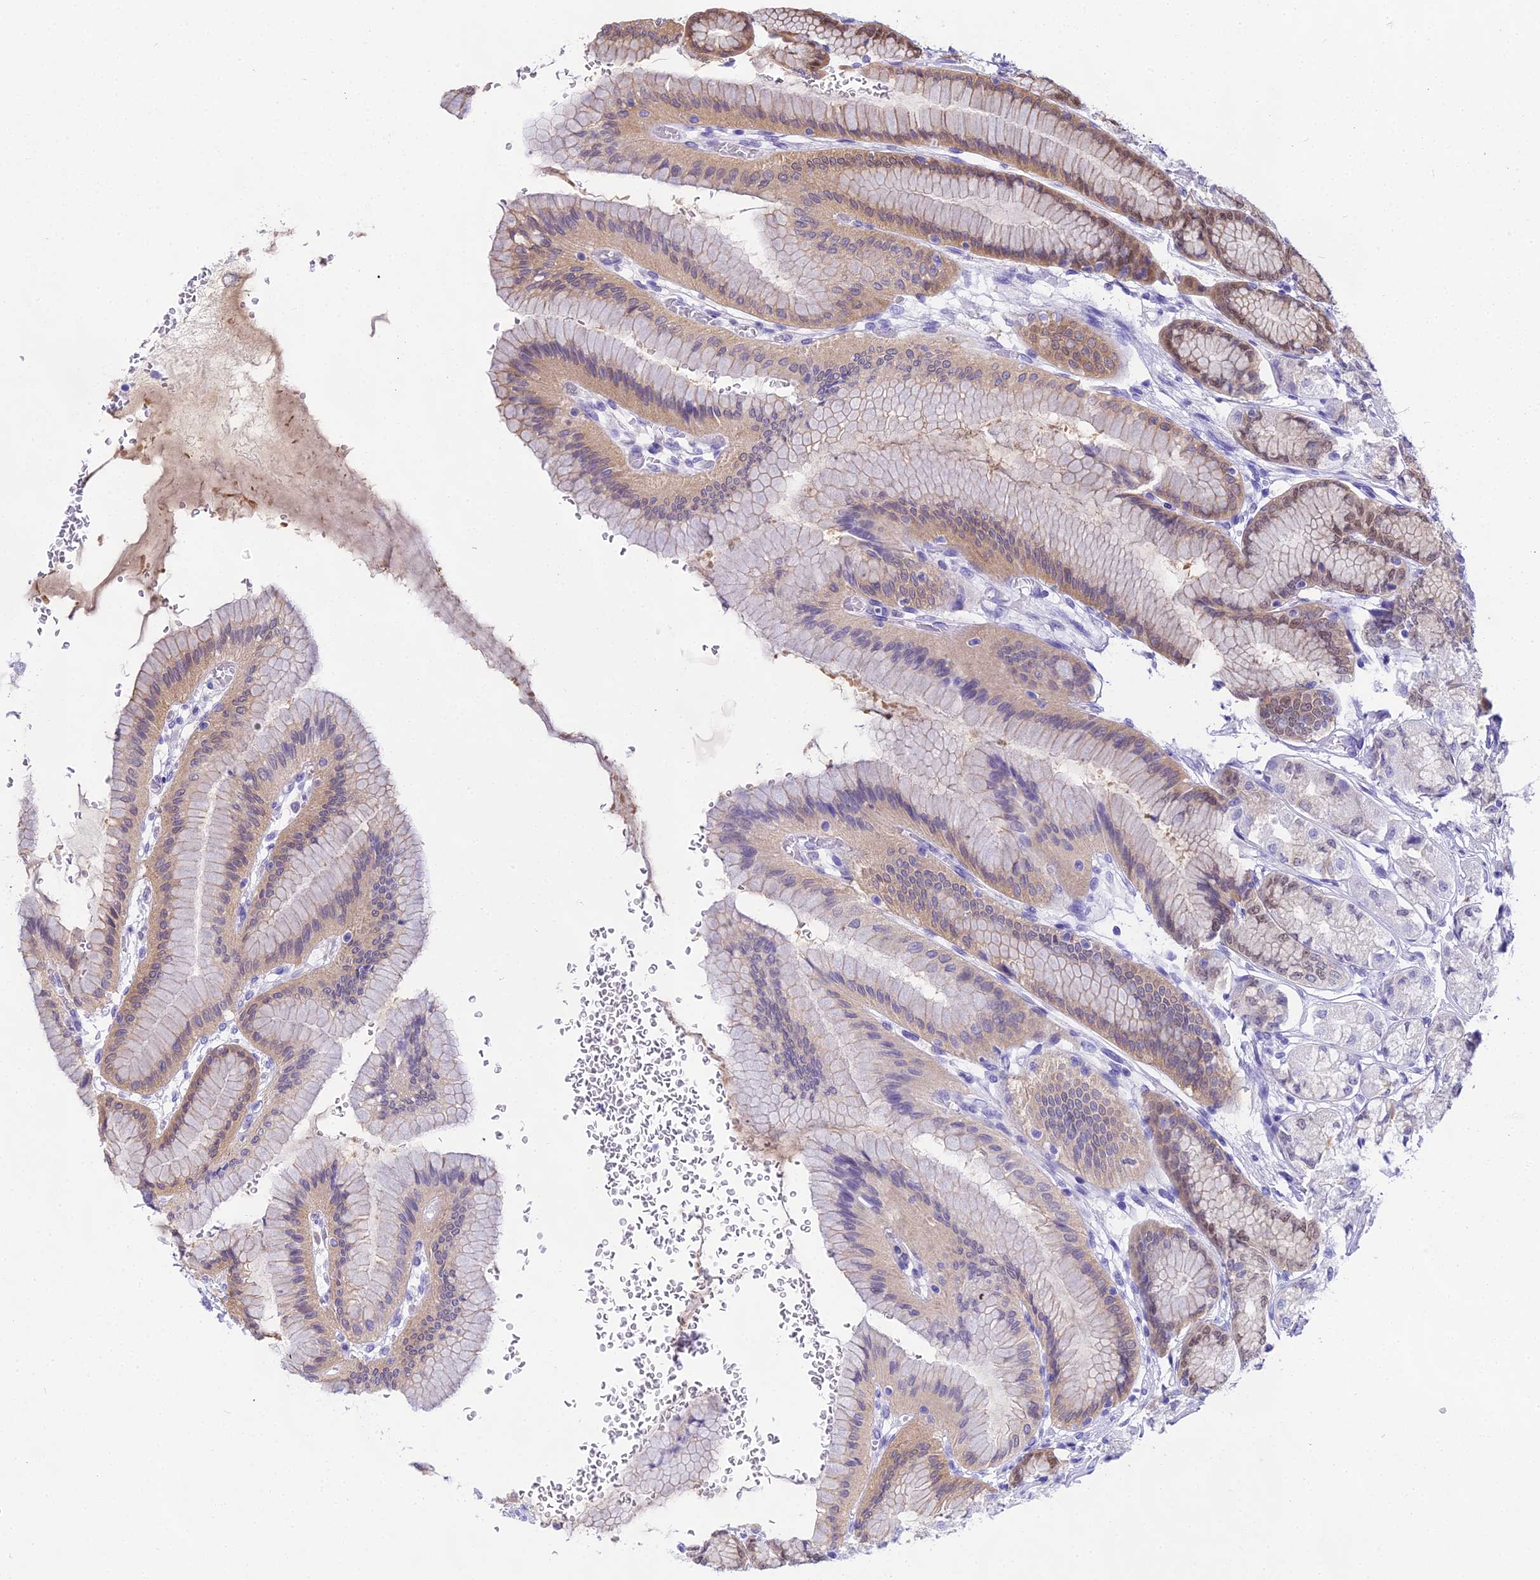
{"staining": {"intensity": "moderate", "quantity": "25%-75%", "location": "cytoplasmic/membranous,nuclear"}, "tissue": "stomach", "cell_type": "Glandular cells", "image_type": "normal", "snomed": [{"axis": "morphology", "description": "Normal tissue, NOS"}, {"axis": "morphology", "description": "Adenocarcinoma, NOS"}, {"axis": "morphology", "description": "Adenocarcinoma, High grade"}, {"axis": "topography", "description": "Stomach, upper"}, {"axis": "topography", "description": "Stomach"}], "caption": "Glandular cells reveal moderate cytoplasmic/membranous,nuclear staining in about 25%-75% of cells in normal stomach. (Stains: DAB in brown, nuclei in blue, Microscopy: brightfield microscopy at high magnification).", "gene": "MAT2A", "patient": {"sex": "female", "age": 65}}